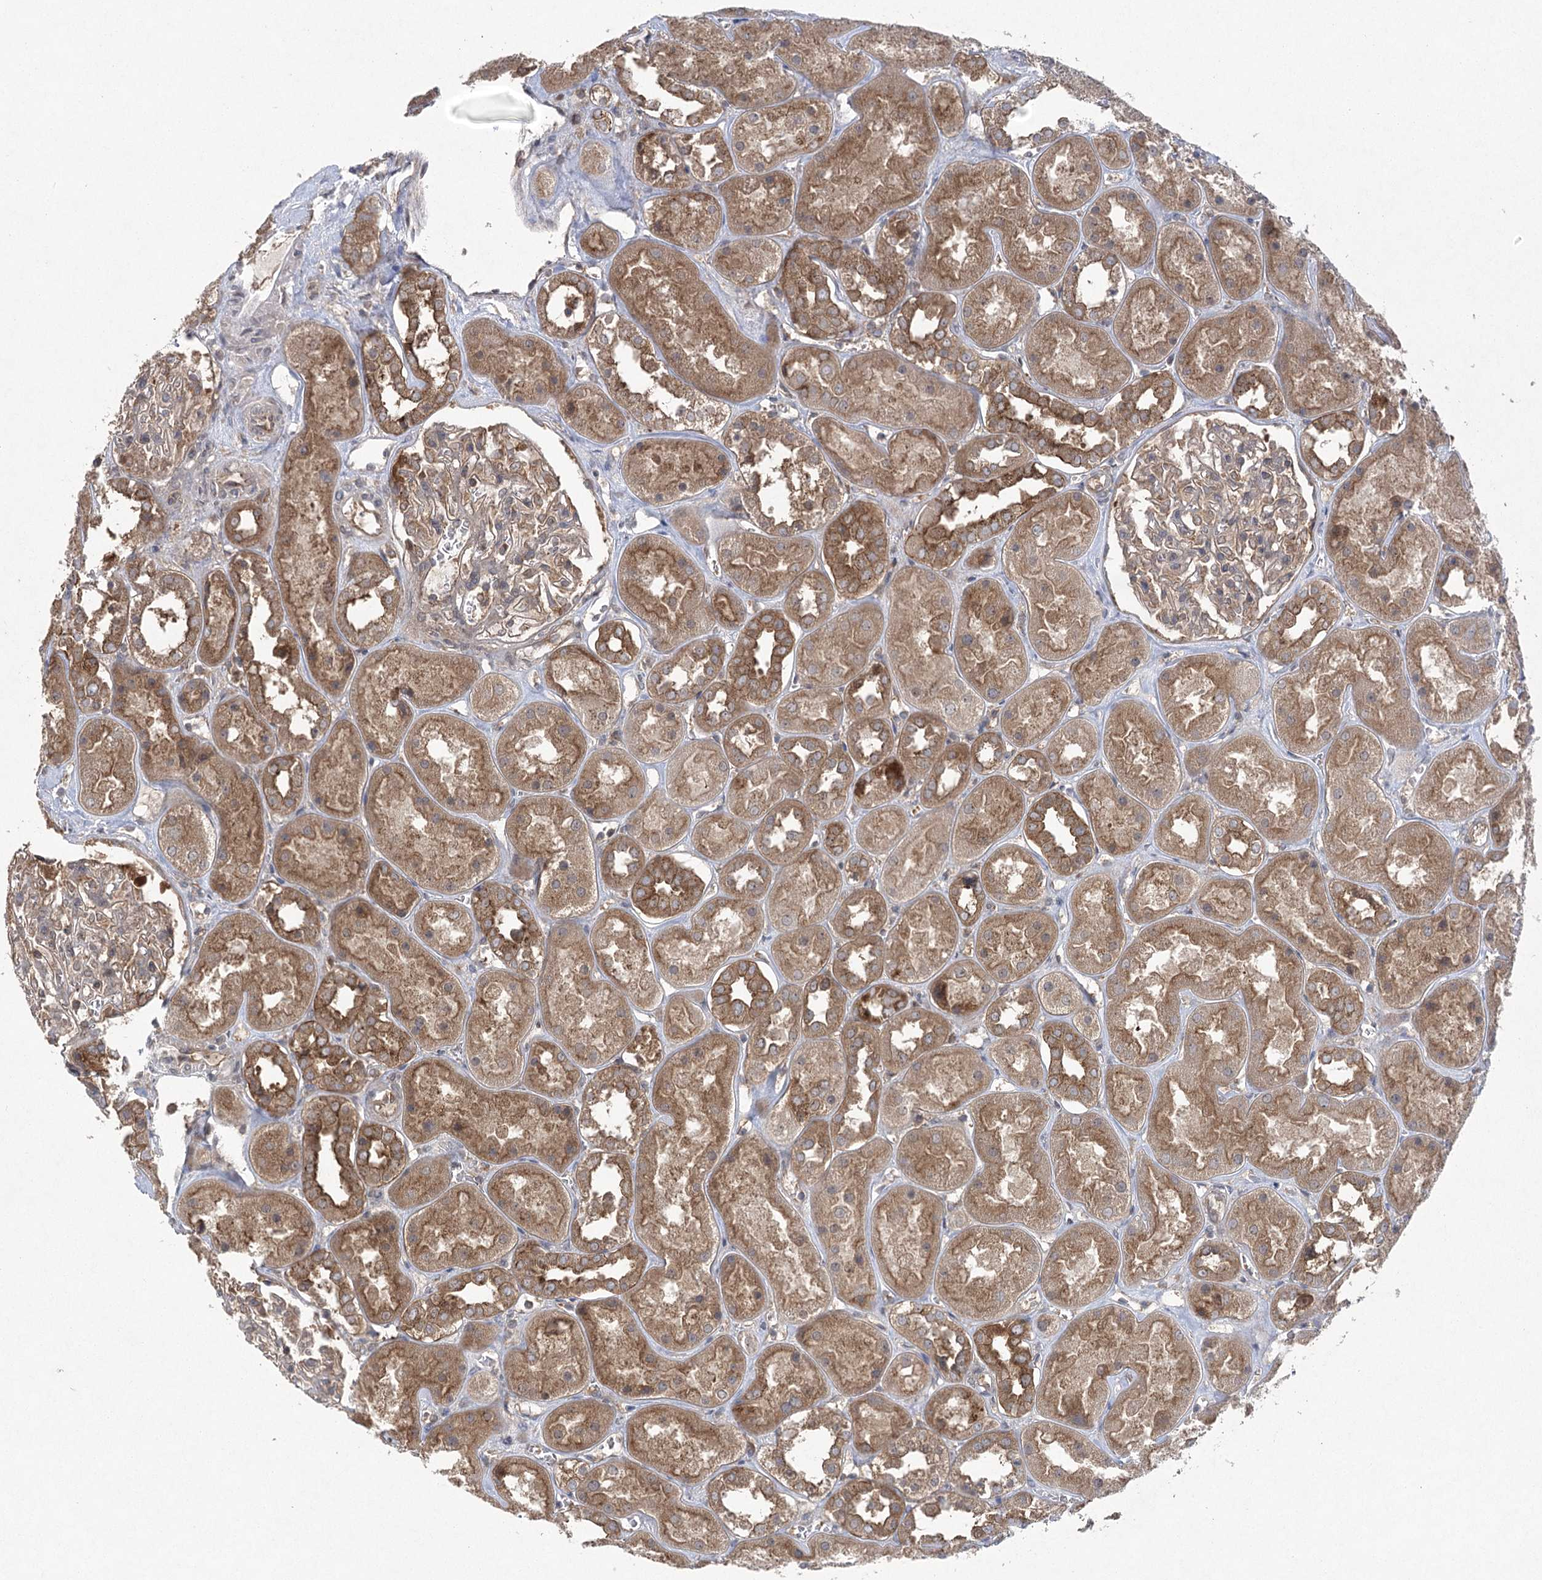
{"staining": {"intensity": "moderate", "quantity": "25%-75%", "location": "cytoplasmic/membranous"}, "tissue": "kidney", "cell_type": "Cells in glomeruli", "image_type": "normal", "snomed": [{"axis": "morphology", "description": "Normal tissue, NOS"}, {"axis": "topography", "description": "Kidney"}], "caption": "Immunohistochemistry micrograph of unremarkable kidney: human kidney stained using immunohistochemistry (IHC) displays medium levels of moderate protein expression localized specifically in the cytoplasmic/membranous of cells in glomeruli, appearing as a cytoplasmic/membranous brown color.", "gene": "EIF3A", "patient": {"sex": "male", "age": 70}}